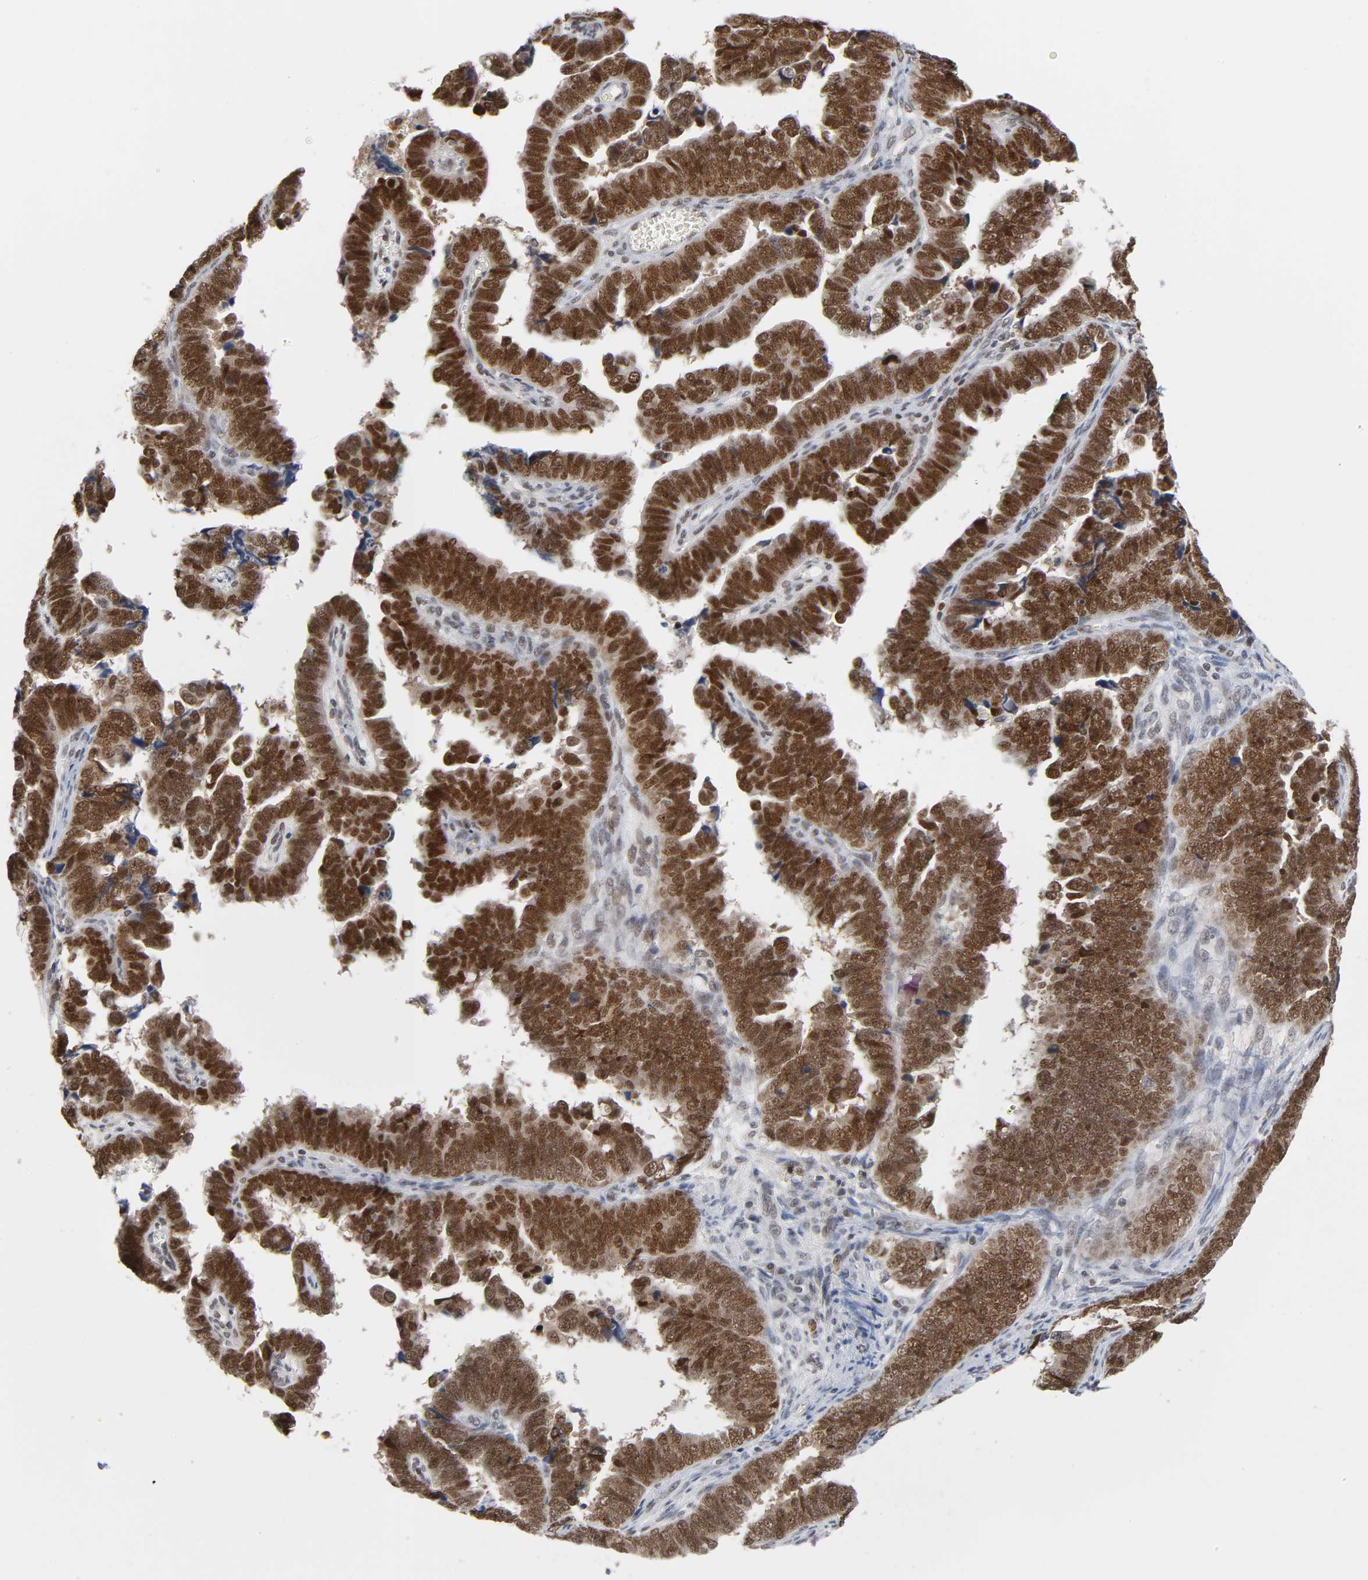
{"staining": {"intensity": "strong", "quantity": ">75%", "location": "nuclear"}, "tissue": "endometrial cancer", "cell_type": "Tumor cells", "image_type": "cancer", "snomed": [{"axis": "morphology", "description": "Adenocarcinoma, NOS"}, {"axis": "topography", "description": "Endometrium"}], "caption": "IHC photomicrograph of endometrial cancer stained for a protein (brown), which exhibits high levels of strong nuclear positivity in about >75% of tumor cells.", "gene": "SUMO1", "patient": {"sex": "female", "age": 75}}